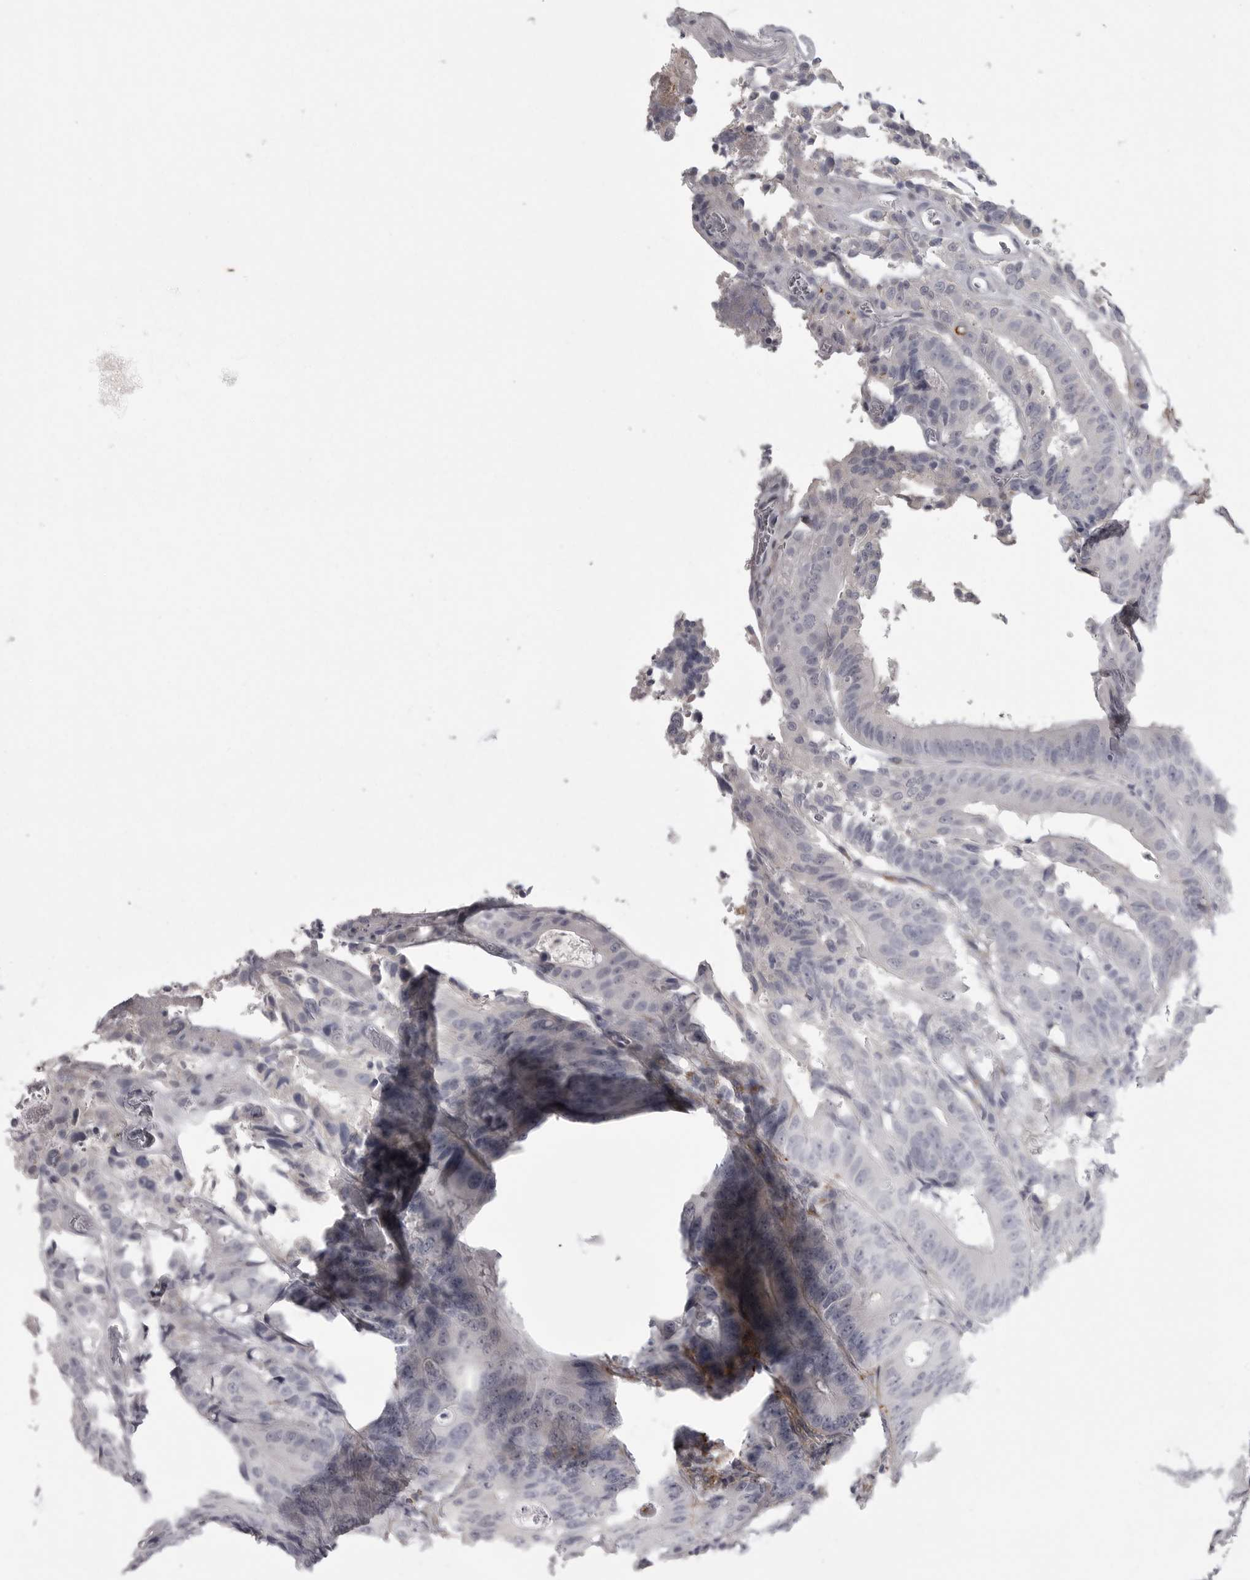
{"staining": {"intensity": "negative", "quantity": "none", "location": "none"}, "tissue": "colorectal cancer", "cell_type": "Tumor cells", "image_type": "cancer", "snomed": [{"axis": "morphology", "description": "Adenocarcinoma, NOS"}, {"axis": "topography", "description": "Colon"}], "caption": "This is a micrograph of immunohistochemistry (IHC) staining of colorectal cancer, which shows no staining in tumor cells.", "gene": "SERPING1", "patient": {"sex": "male", "age": 83}}